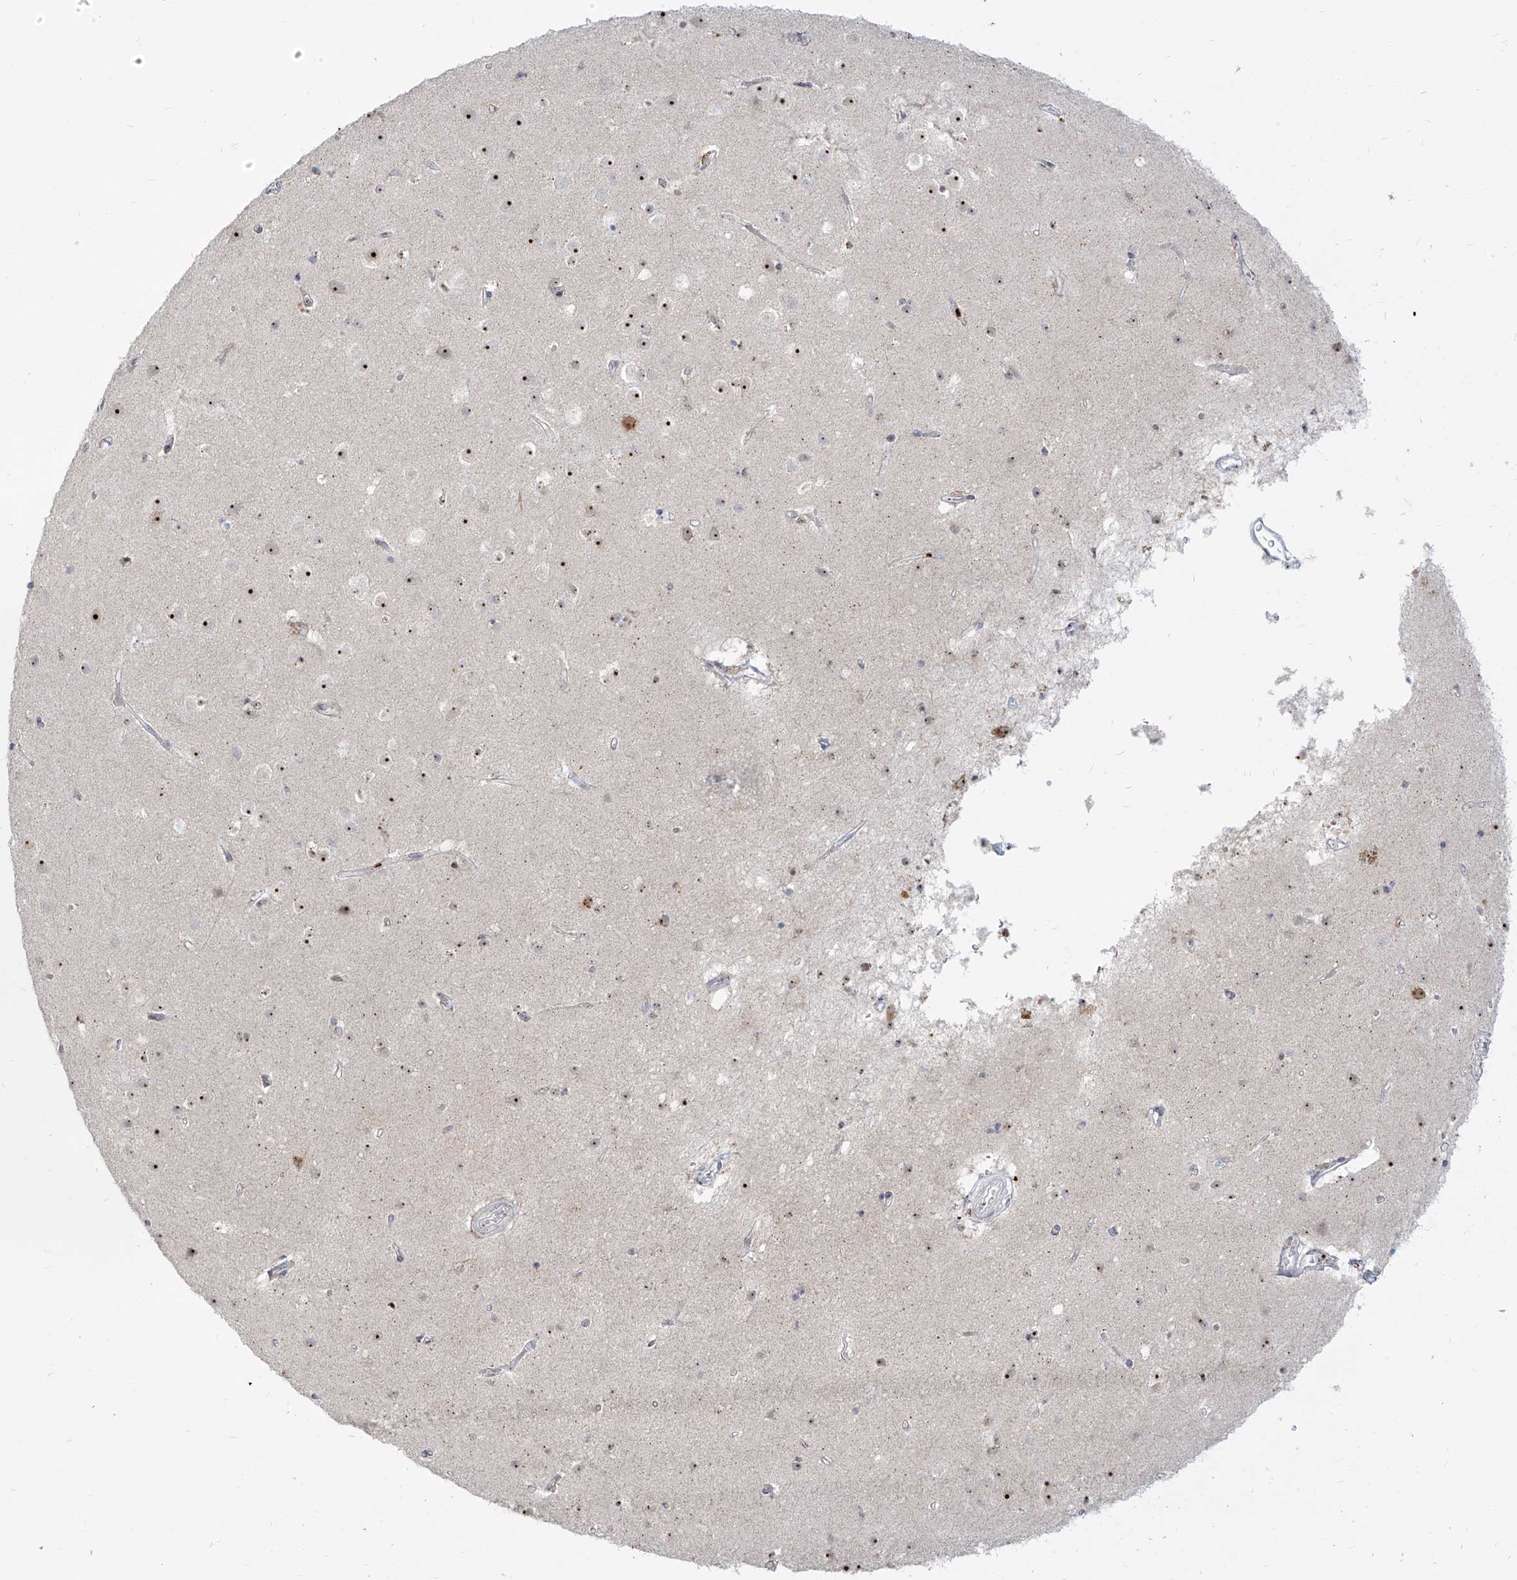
{"staining": {"intensity": "negative", "quantity": "none", "location": "none"}, "tissue": "cerebral cortex", "cell_type": "Endothelial cells", "image_type": "normal", "snomed": [{"axis": "morphology", "description": "Normal tissue, NOS"}, {"axis": "topography", "description": "Cerebral cortex"}], "caption": "This is an IHC micrograph of benign cerebral cortex. There is no expression in endothelial cells.", "gene": "BYSL", "patient": {"sex": "male", "age": 54}}